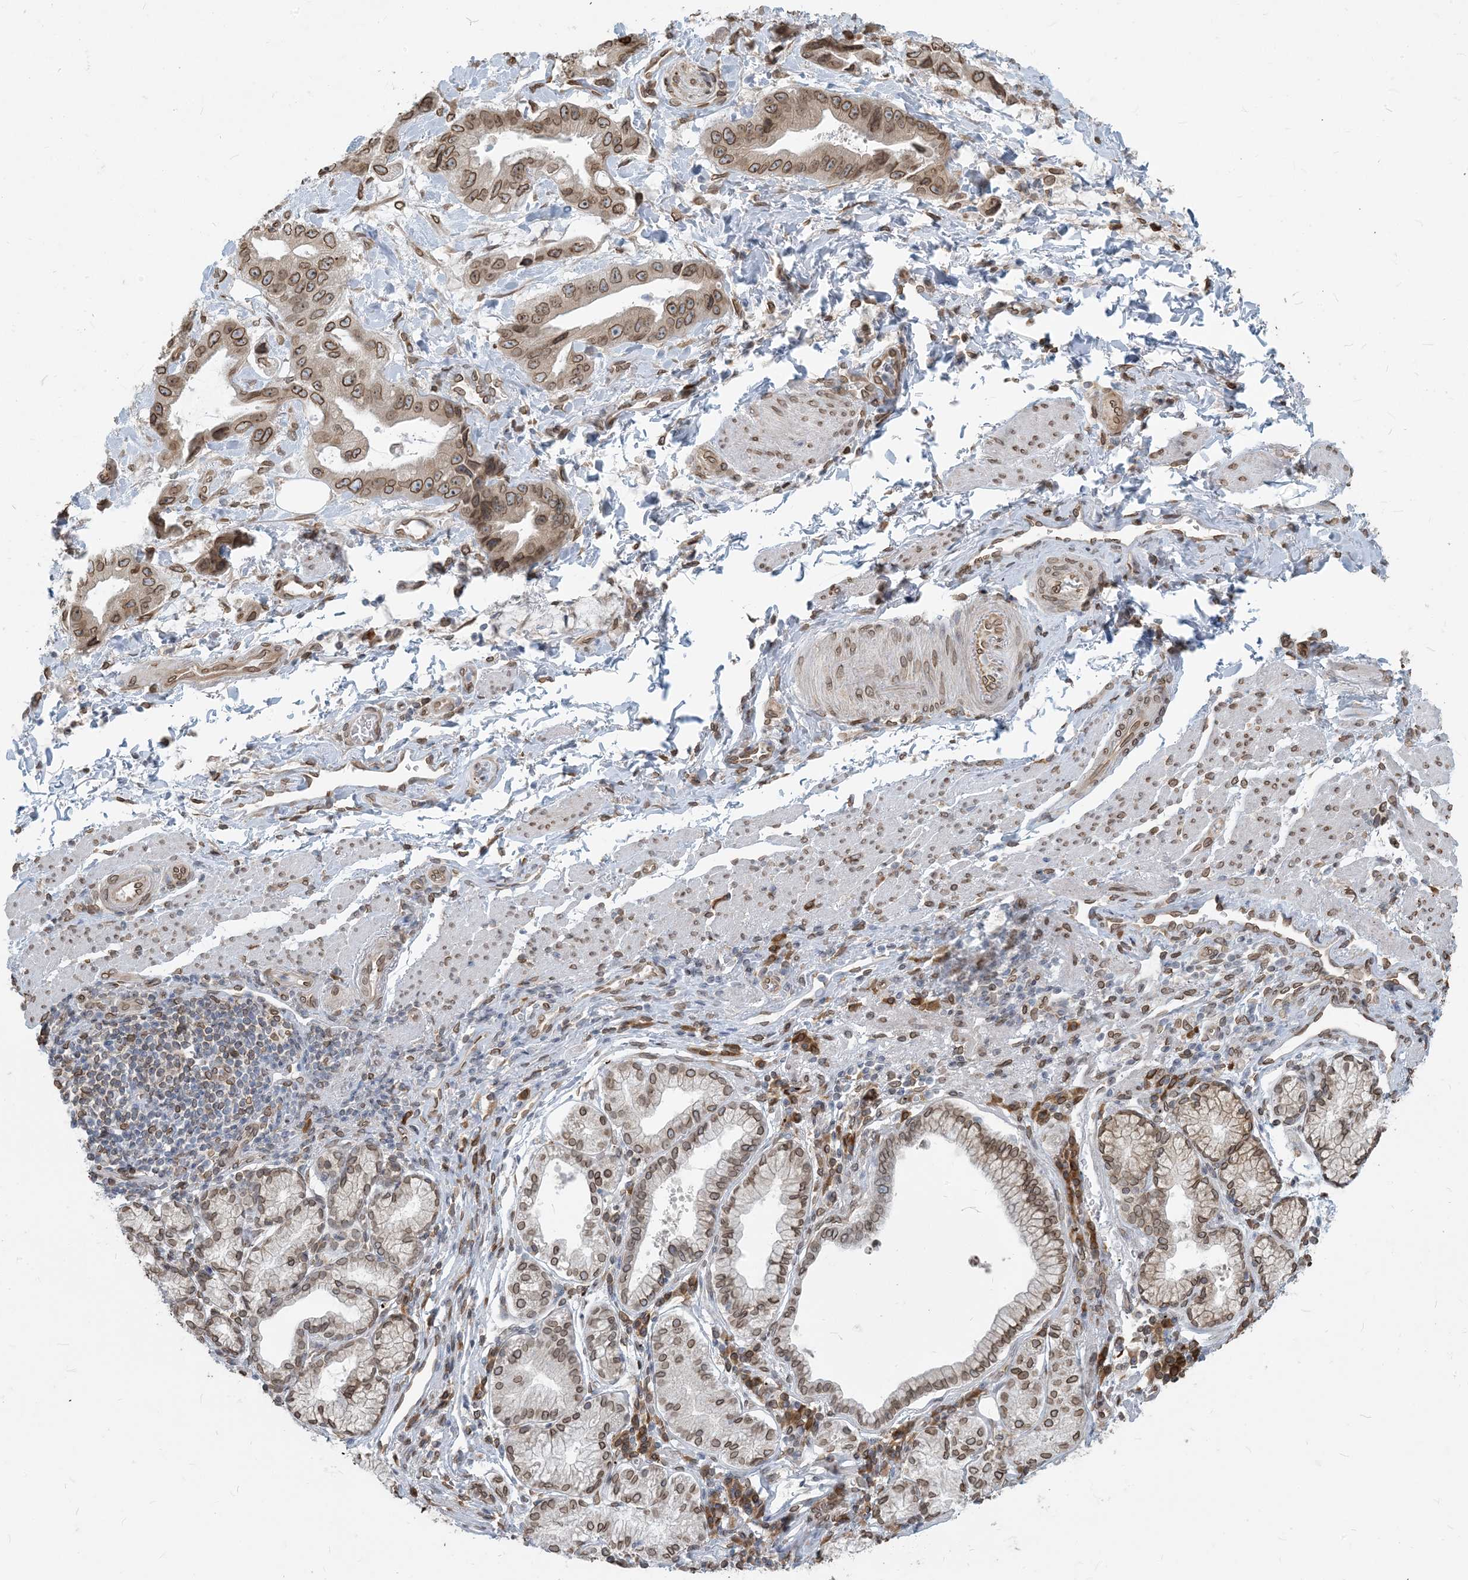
{"staining": {"intensity": "moderate", "quantity": ">75%", "location": "cytoplasmic/membranous,nuclear"}, "tissue": "stomach cancer", "cell_type": "Tumor cells", "image_type": "cancer", "snomed": [{"axis": "morphology", "description": "Adenocarcinoma, NOS"}, {"axis": "topography", "description": "Stomach"}], "caption": "Immunohistochemical staining of human stomach cancer displays moderate cytoplasmic/membranous and nuclear protein staining in approximately >75% of tumor cells.", "gene": "WWP1", "patient": {"sex": "male", "age": 62}}